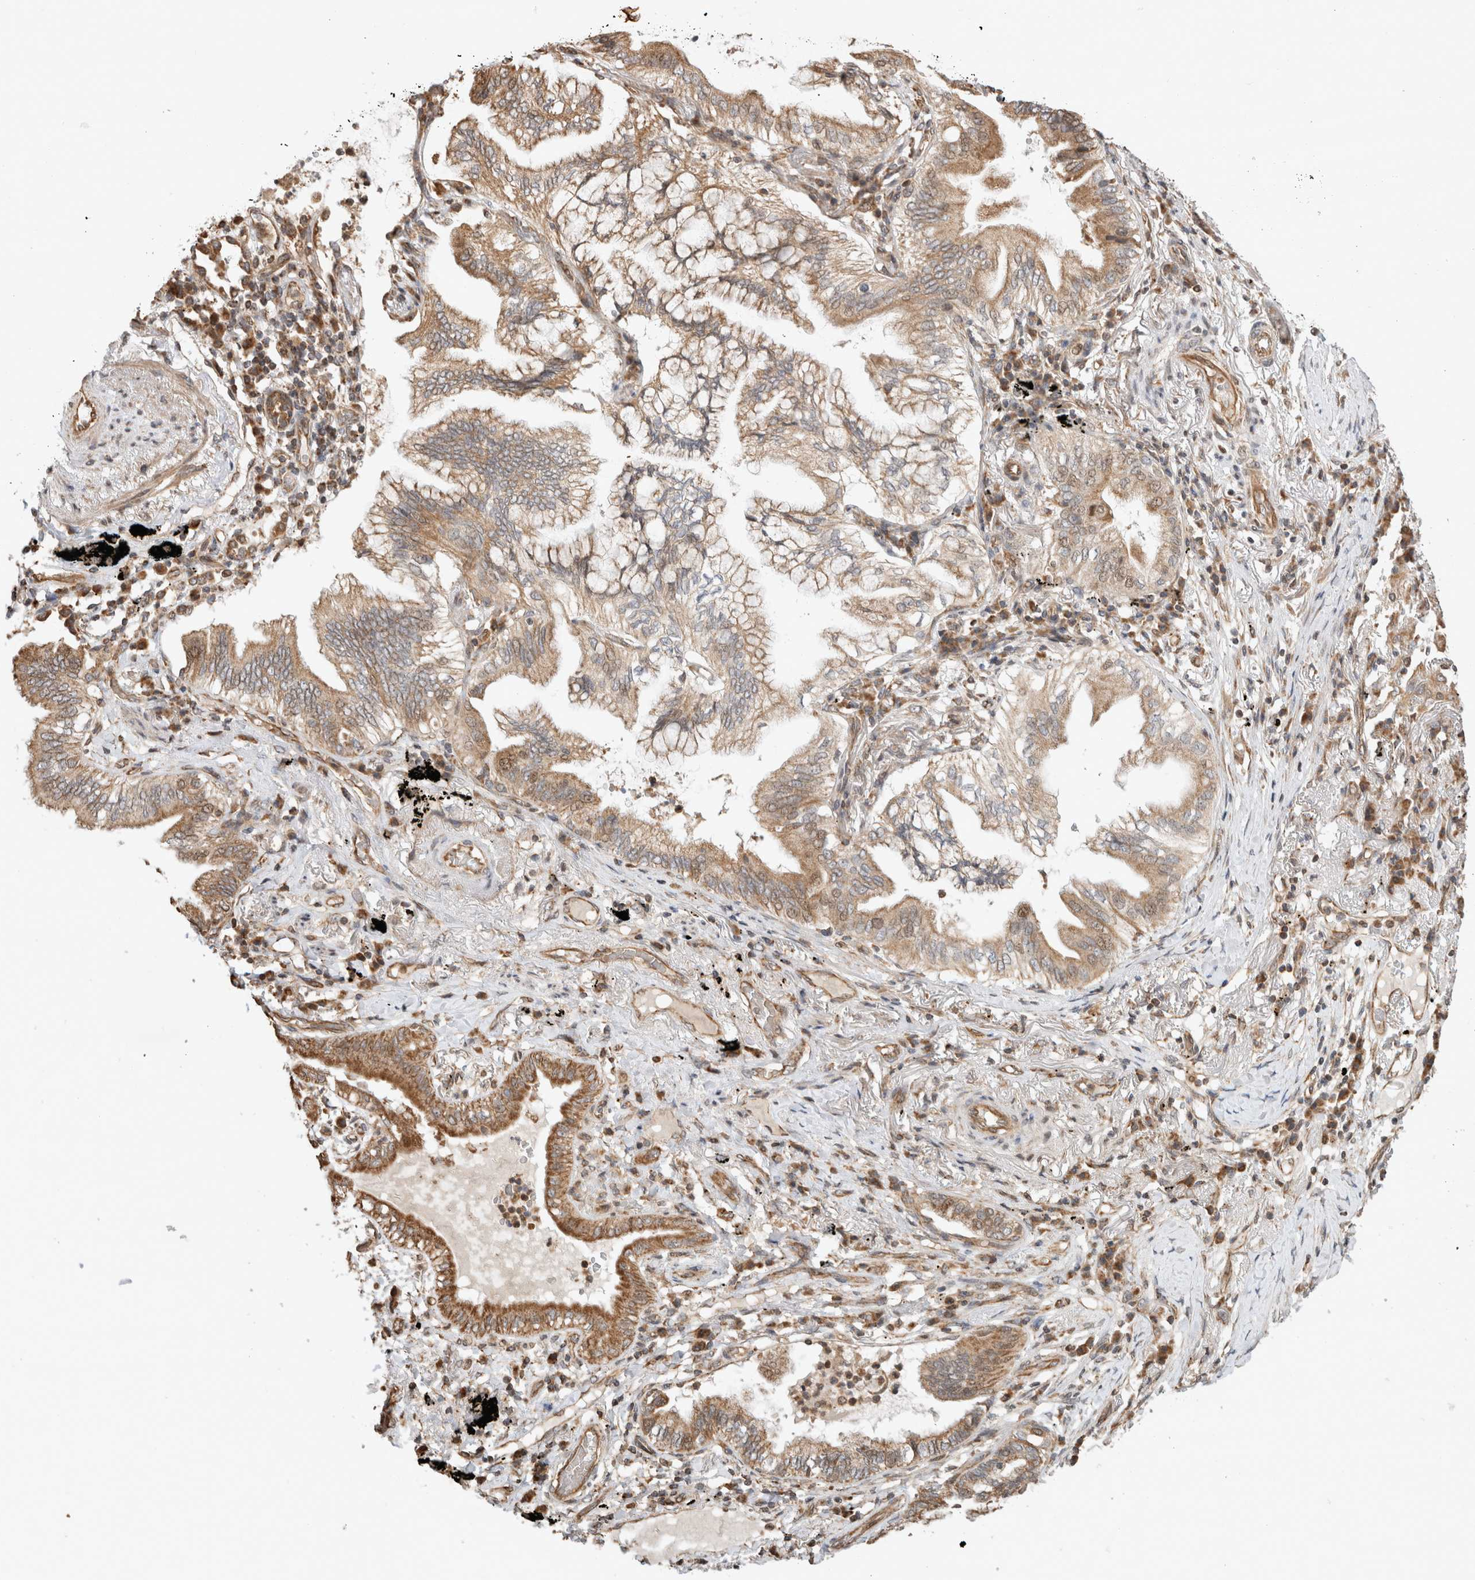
{"staining": {"intensity": "moderate", "quantity": ">75%", "location": "cytoplasmic/membranous"}, "tissue": "lung cancer", "cell_type": "Tumor cells", "image_type": "cancer", "snomed": [{"axis": "morphology", "description": "Adenocarcinoma, NOS"}, {"axis": "topography", "description": "Lung"}], "caption": "Lung cancer (adenocarcinoma) stained with a brown dye shows moderate cytoplasmic/membranous positive expression in approximately >75% of tumor cells.", "gene": "GINS4", "patient": {"sex": "female", "age": 70}}